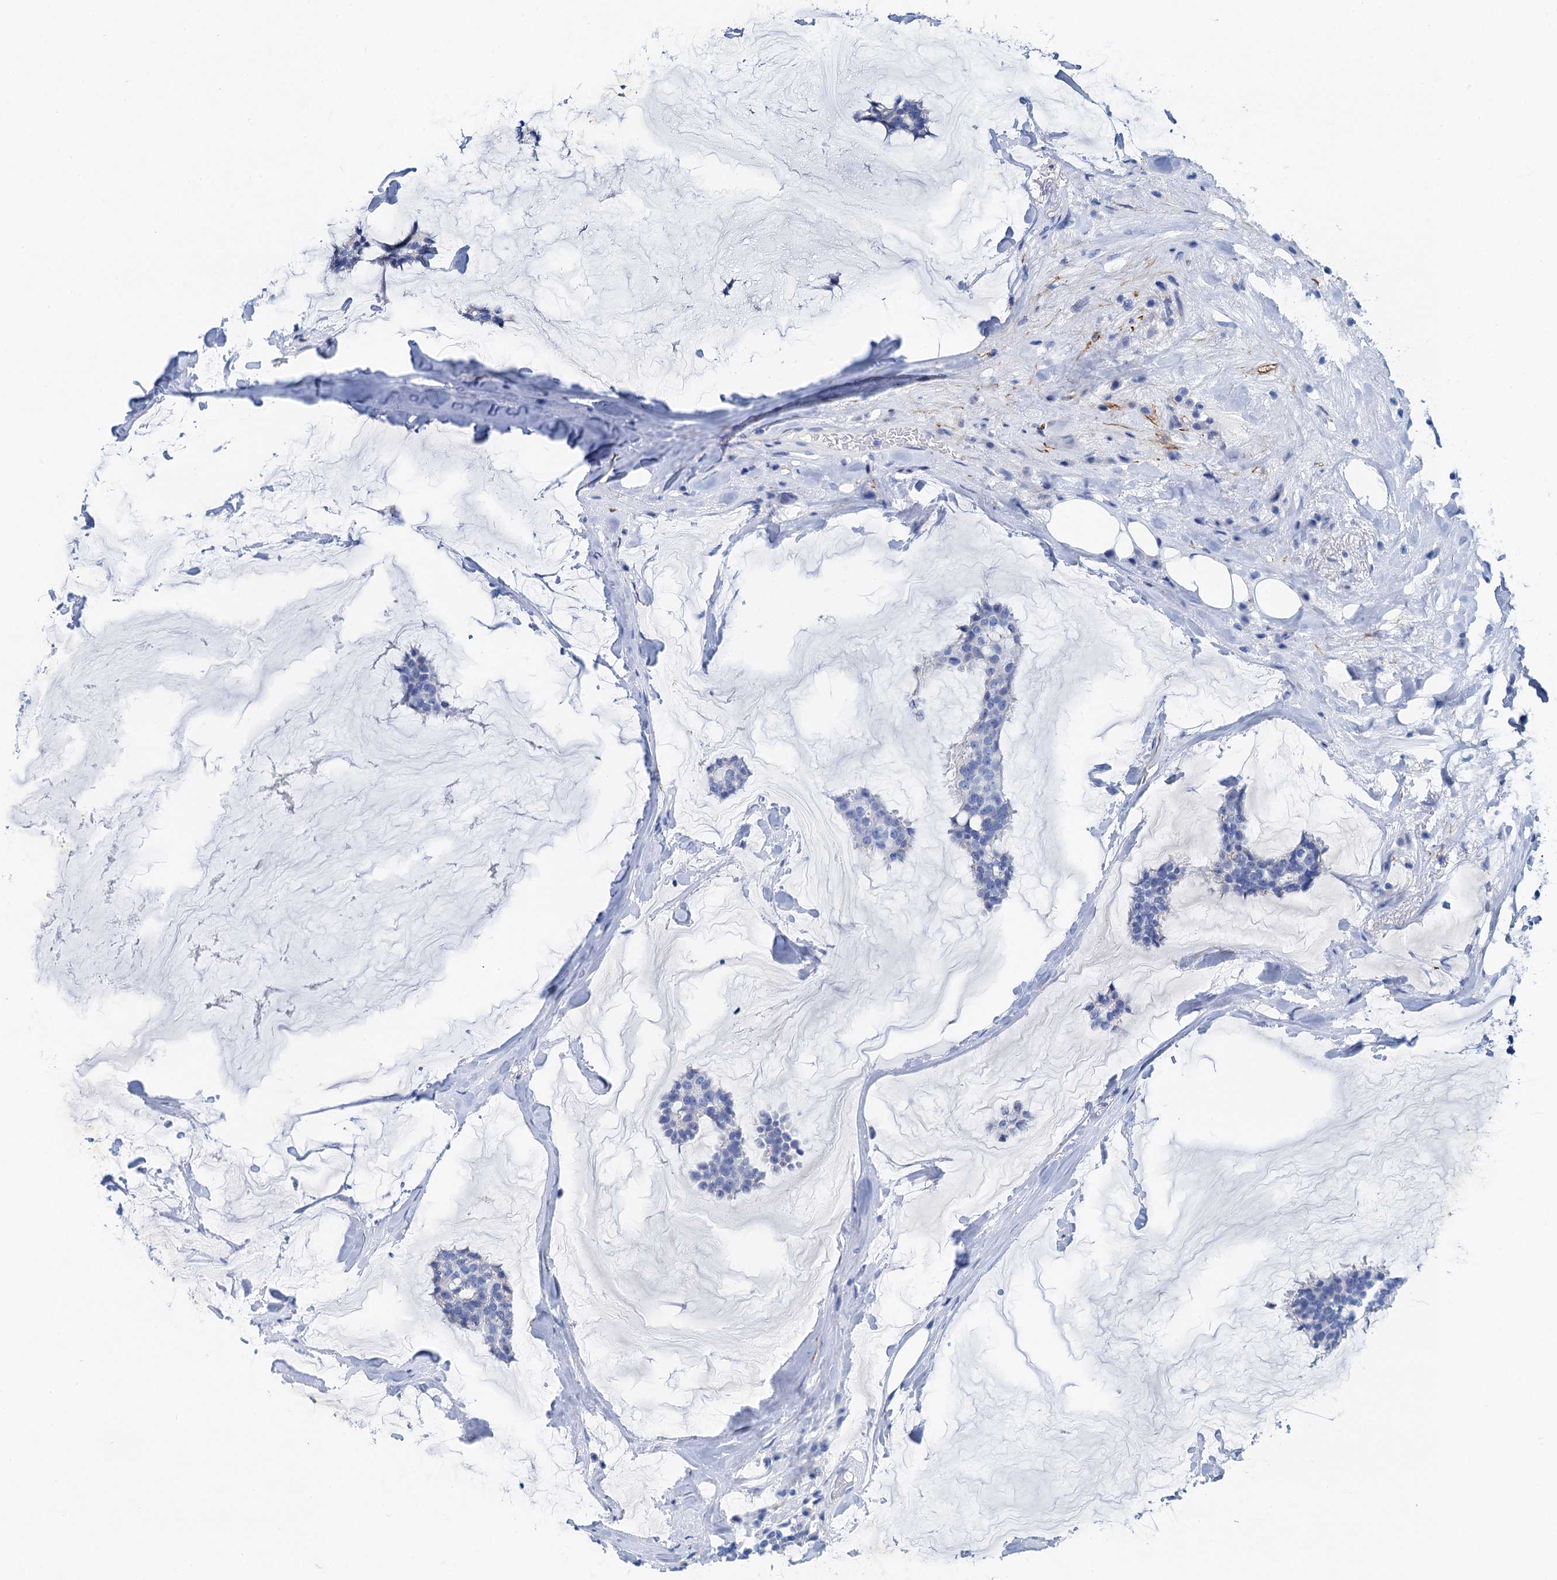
{"staining": {"intensity": "negative", "quantity": "none", "location": "none"}, "tissue": "breast cancer", "cell_type": "Tumor cells", "image_type": "cancer", "snomed": [{"axis": "morphology", "description": "Duct carcinoma"}, {"axis": "topography", "description": "Breast"}], "caption": "Tumor cells are negative for protein expression in human breast cancer.", "gene": "NLRP10", "patient": {"sex": "female", "age": 93}}